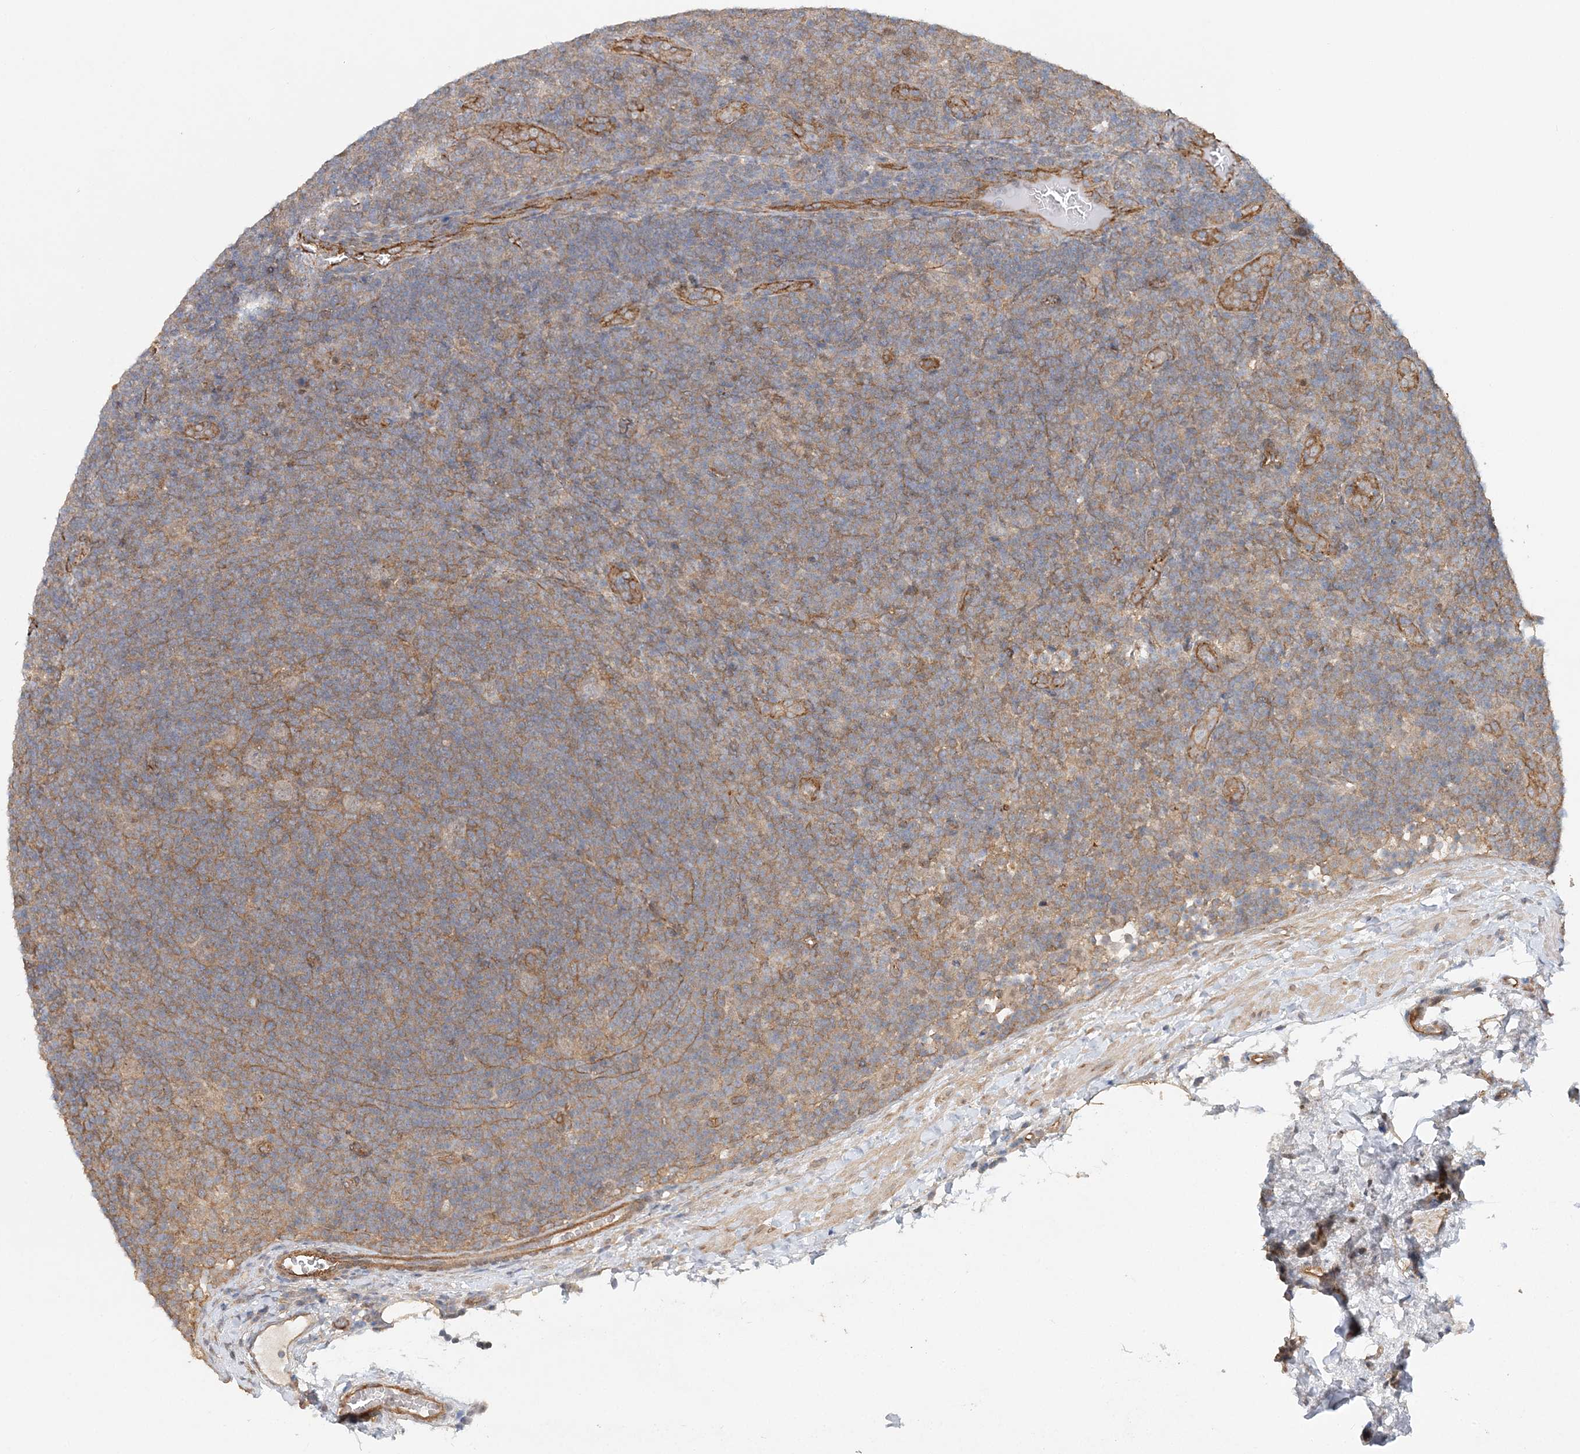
{"staining": {"intensity": "negative", "quantity": "none", "location": "none"}, "tissue": "lymphoma", "cell_type": "Tumor cells", "image_type": "cancer", "snomed": [{"axis": "morphology", "description": "Hodgkin's disease, NOS"}, {"axis": "topography", "description": "Lymph node"}], "caption": "This is an IHC photomicrograph of lymphoma. There is no staining in tumor cells.", "gene": "MAT2B", "patient": {"sex": "female", "age": 57}}